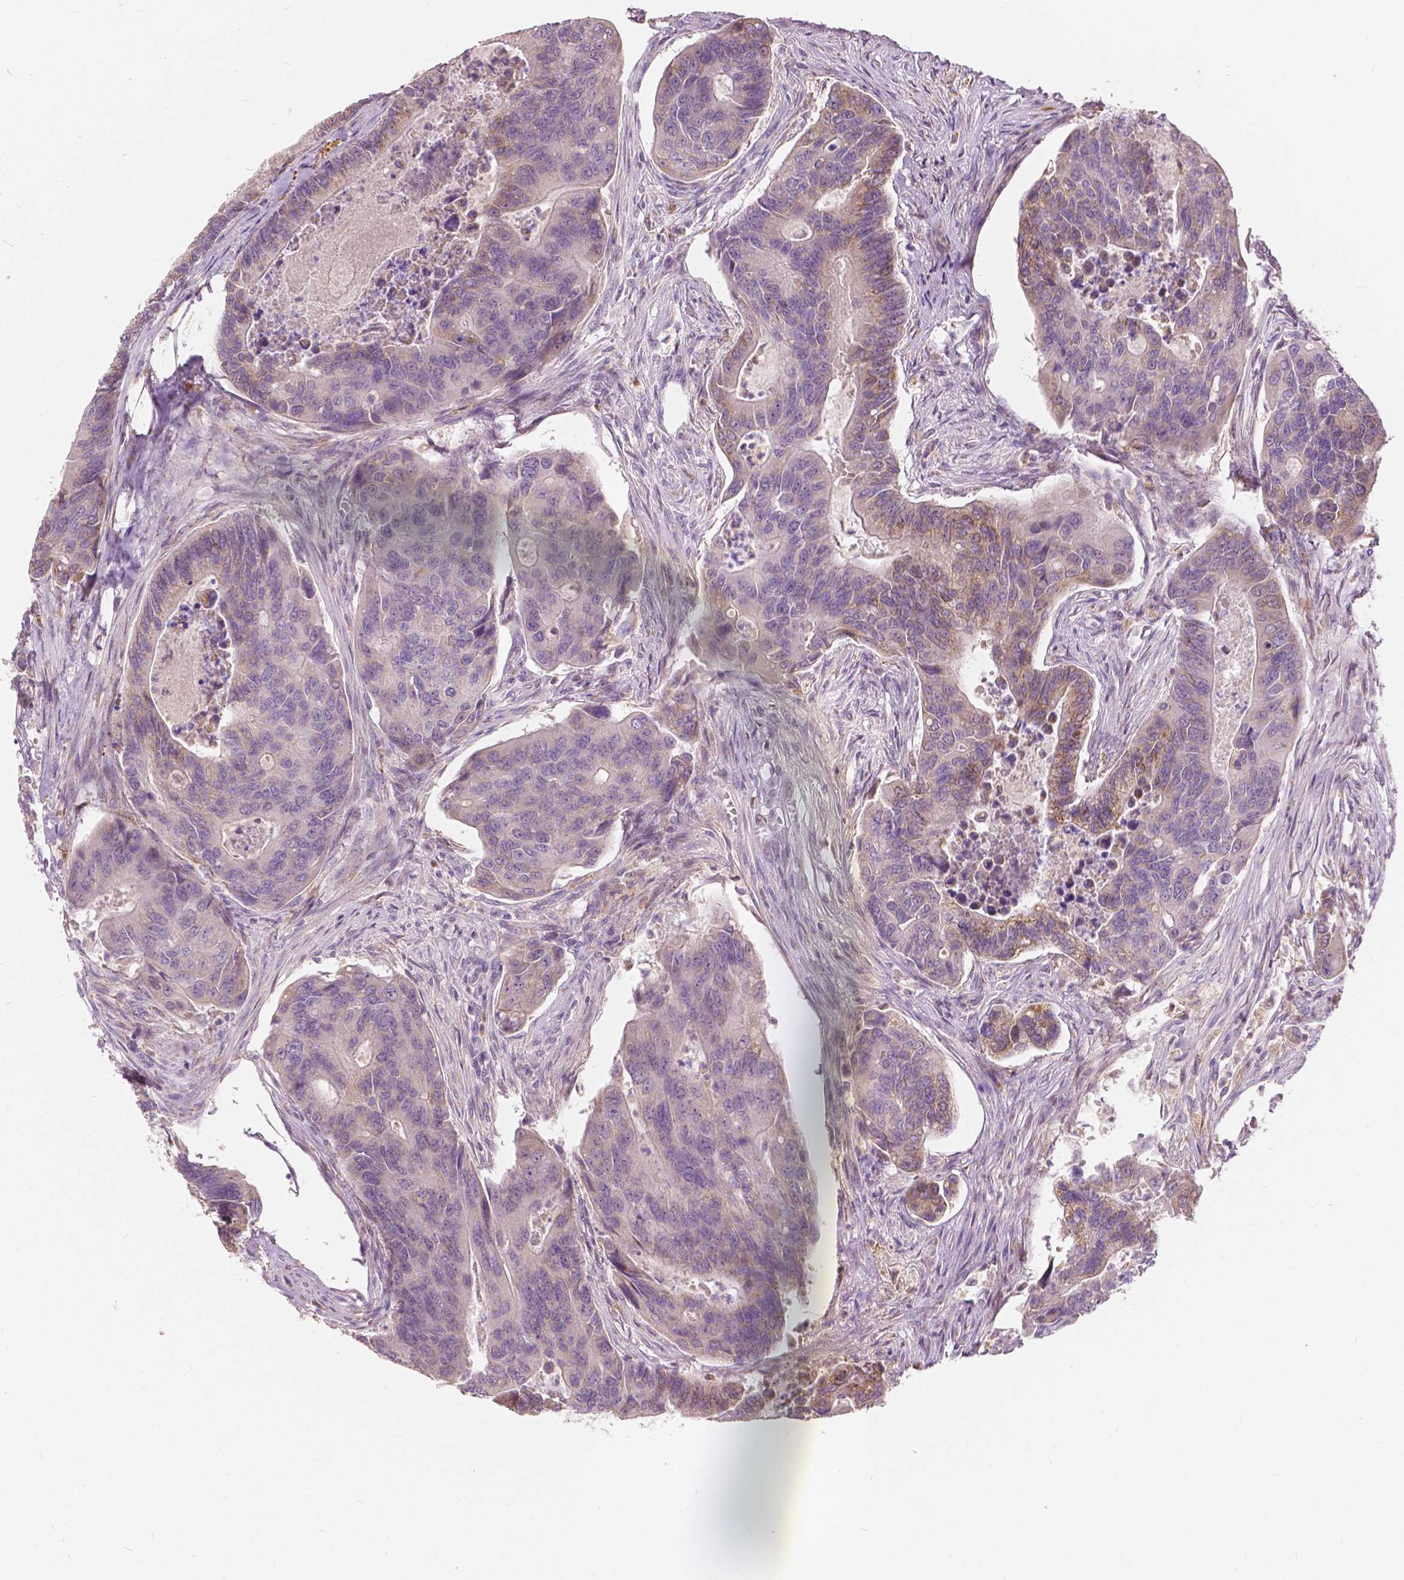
{"staining": {"intensity": "weak", "quantity": "<25%", "location": "cytoplasmic/membranous"}, "tissue": "colorectal cancer", "cell_type": "Tumor cells", "image_type": "cancer", "snomed": [{"axis": "morphology", "description": "Adenocarcinoma, NOS"}, {"axis": "topography", "description": "Colon"}], "caption": "DAB (3,3'-diaminobenzidine) immunohistochemical staining of human colorectal cancer shows no significant positivity in tumor cells.", "gene": "DLX6", "patient": {"sex": "female", "age": 67}}